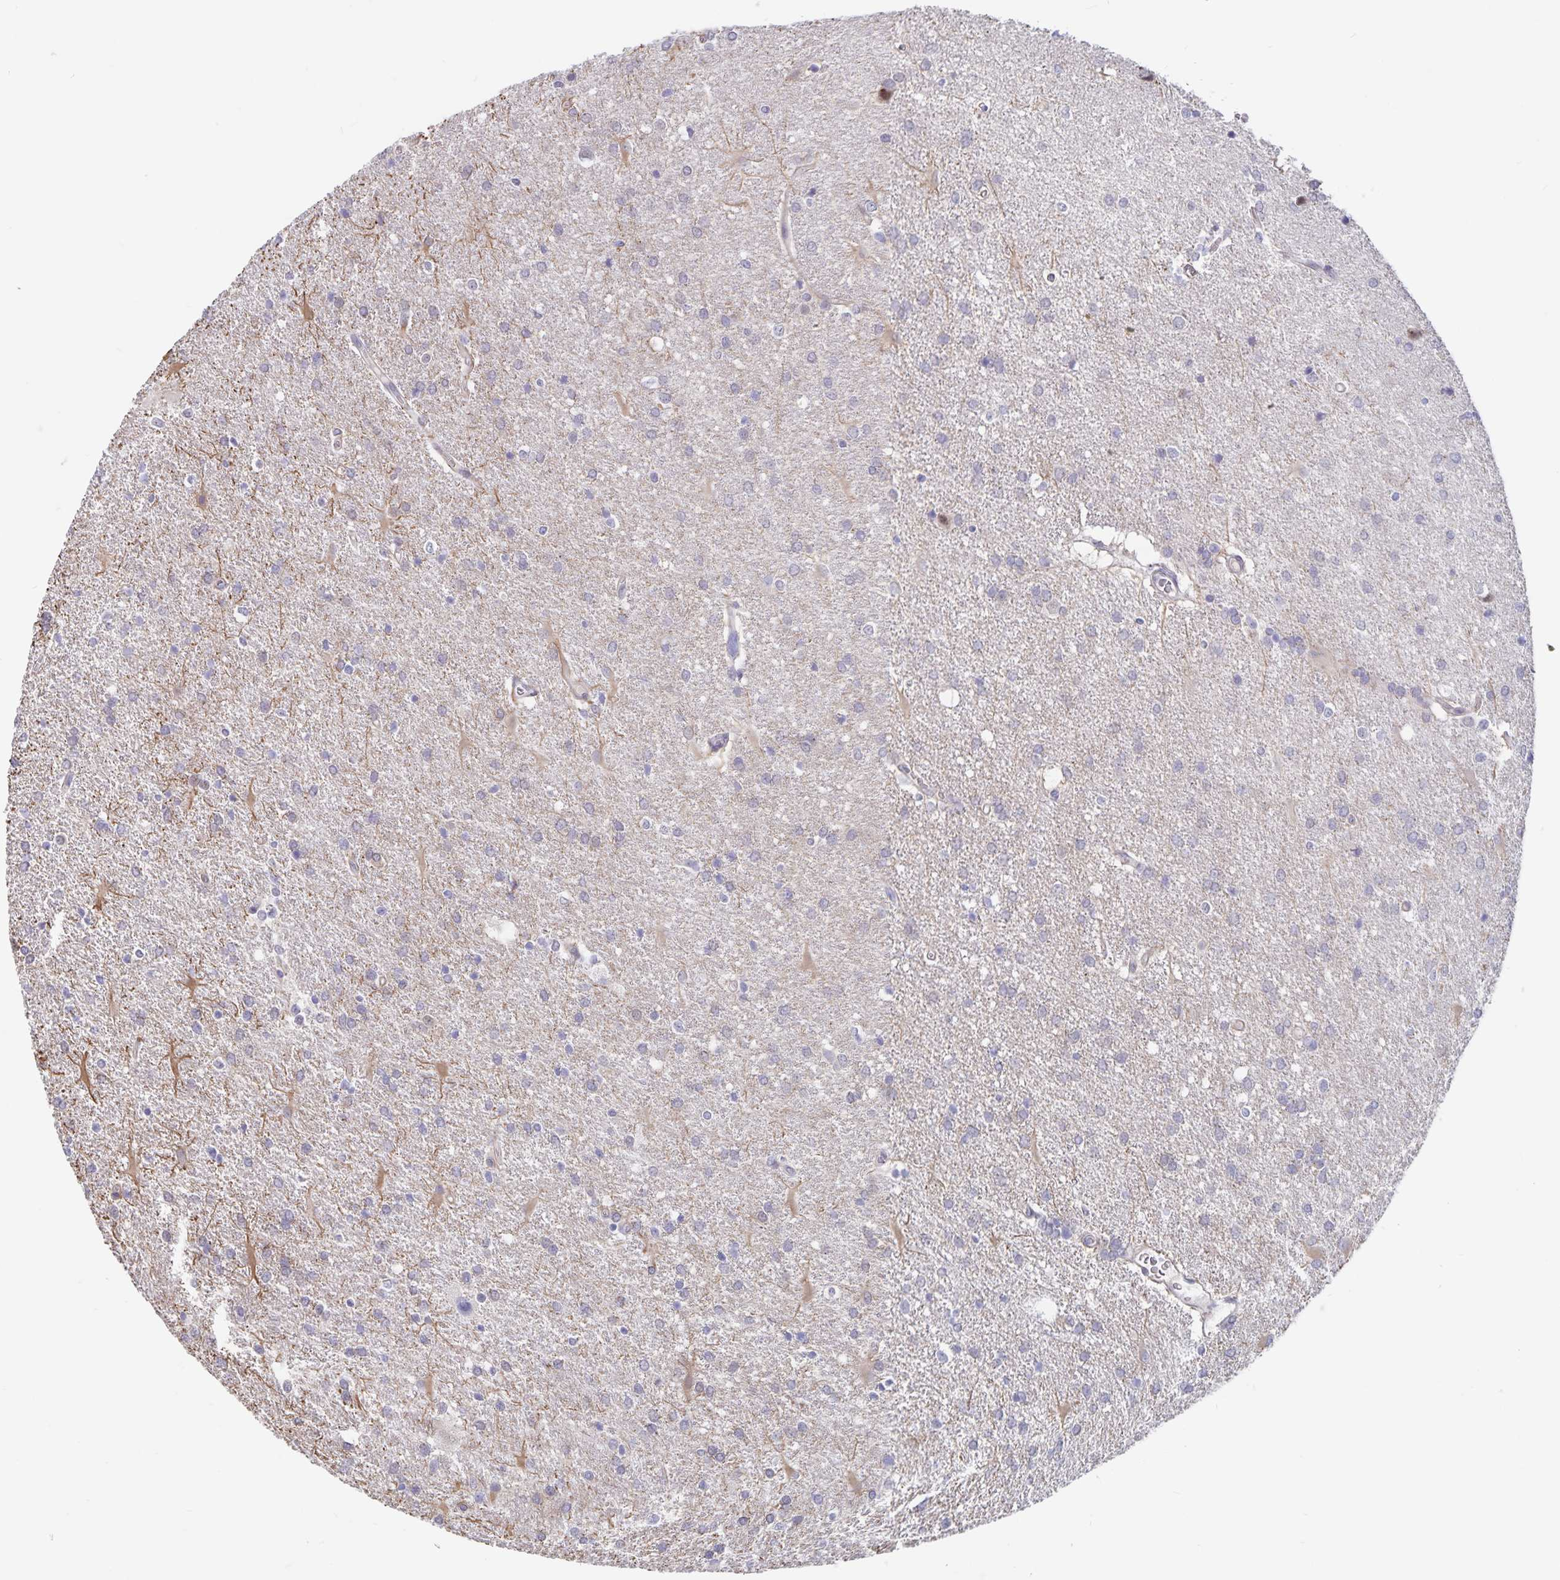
{"staining": {"intensity": "negative", "quantity": "none", "location": "none"}, "tissue": "glioma", "cell_type": "Tumor cells", "image_type": "cancer", "snomed": [{"axis": "morphology", "description": "Glioma, malignant, Low grade"}, {"axis": "topography", "description": "Brain"}], "caption": "Malignant glioma (low-grade) was stained to show a protein in brown. There is no significant expression in tumor cells. (DAB (3,3'-diaminobenzidine) immunohistochemistry visualized using brightfield microscopy, high magnification).", "gene": "BAG6", "patient": {"sex": "male", "age": 66}}